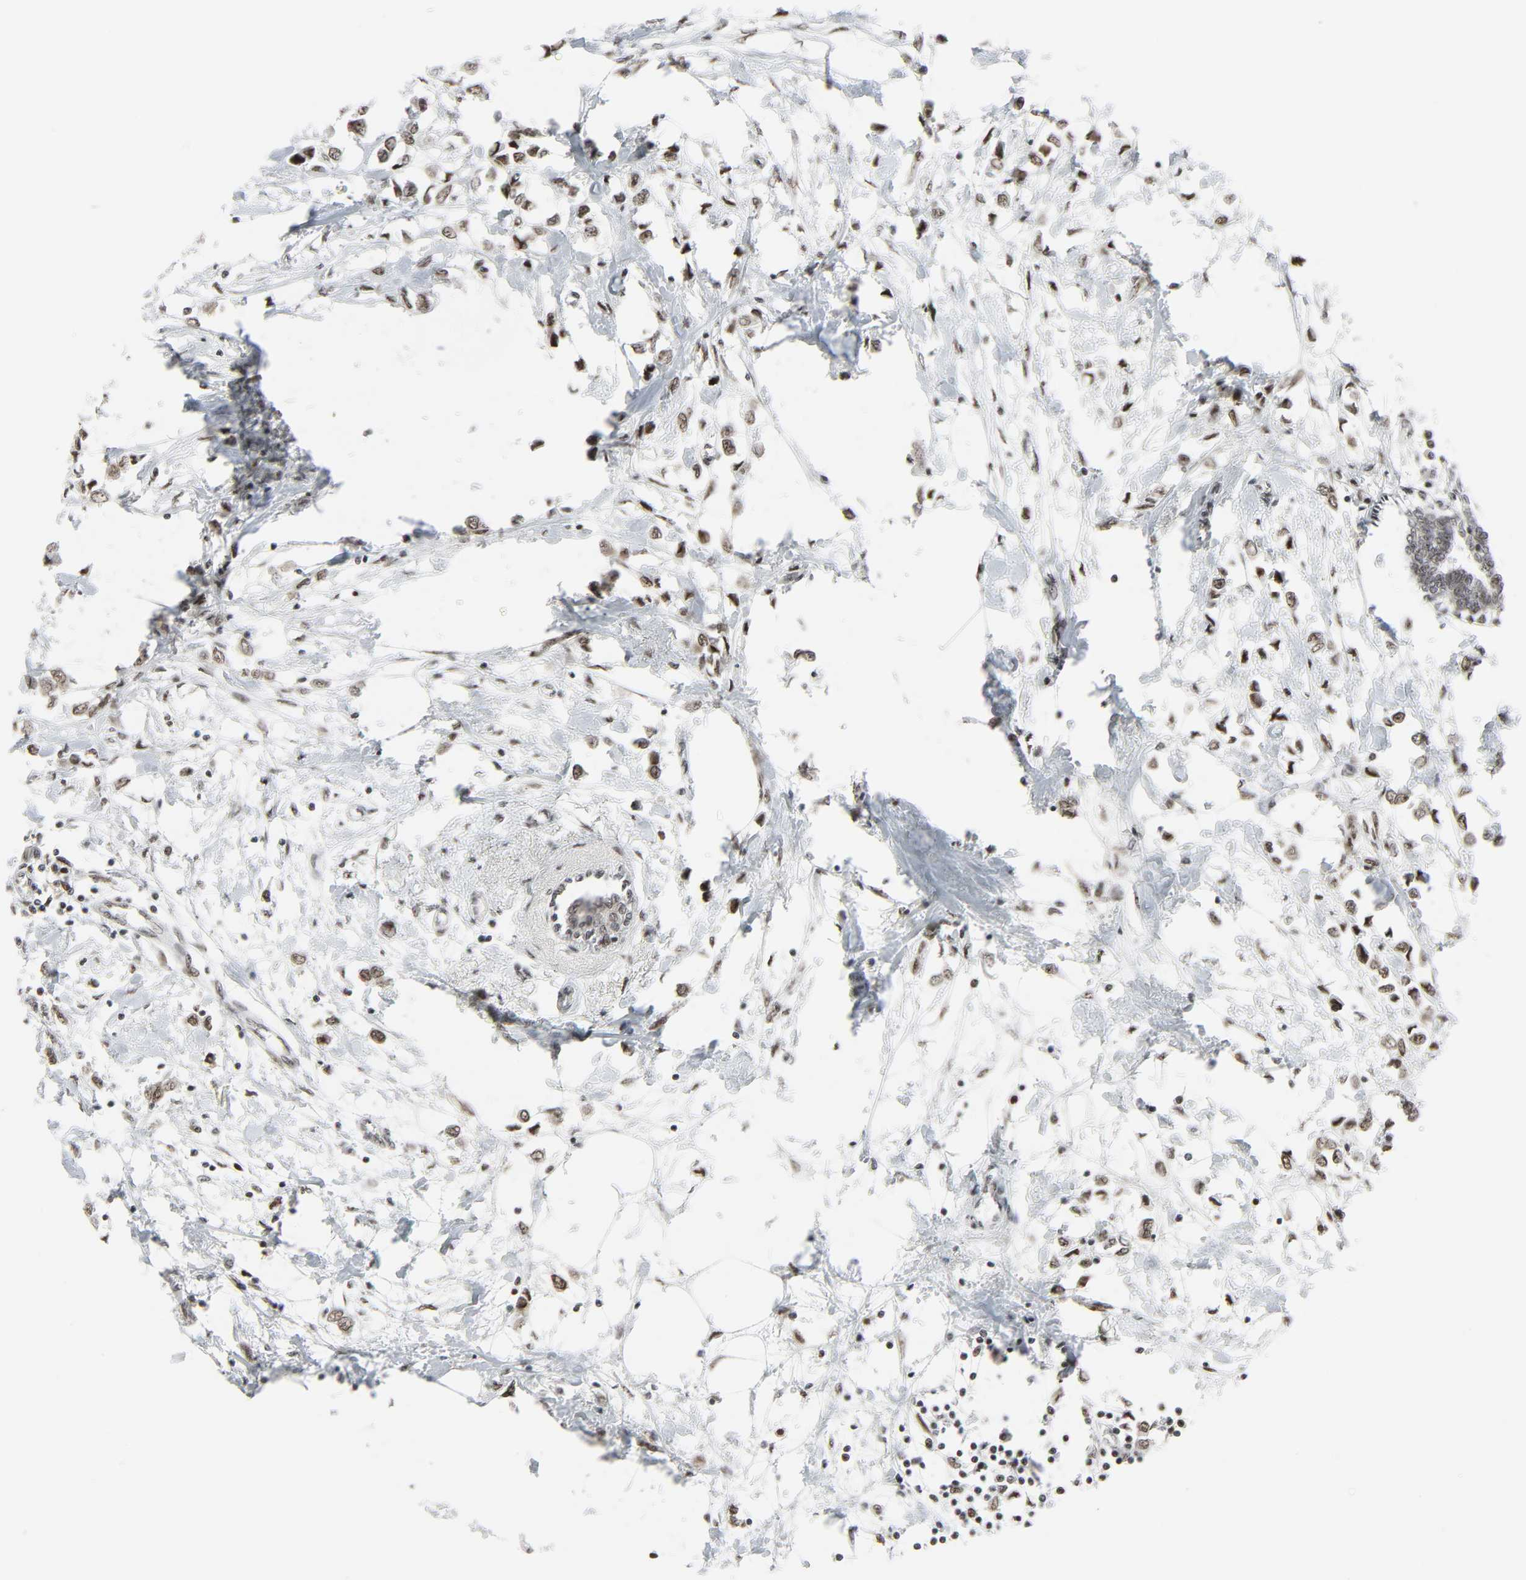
{"staining": {"intensity": "moderate", "quantity": ">75%", "location": "nuclear"}, "tissue": "breast cancer", "cell_type": "Tumor cells", "image_type": "cancer", "snomed": [{"axis": "morphology", "description": "Lobular carcinoma"}, {"axis": "topography", "description": "Breast"}], "caption": "Protein analysis of lobular carcinoma (breast) tissue reveals moderate nuclear staining in approximately >75% of tumor cells.", "gene": "CDK7", "patient": {"sex": "female", "age": 51}}